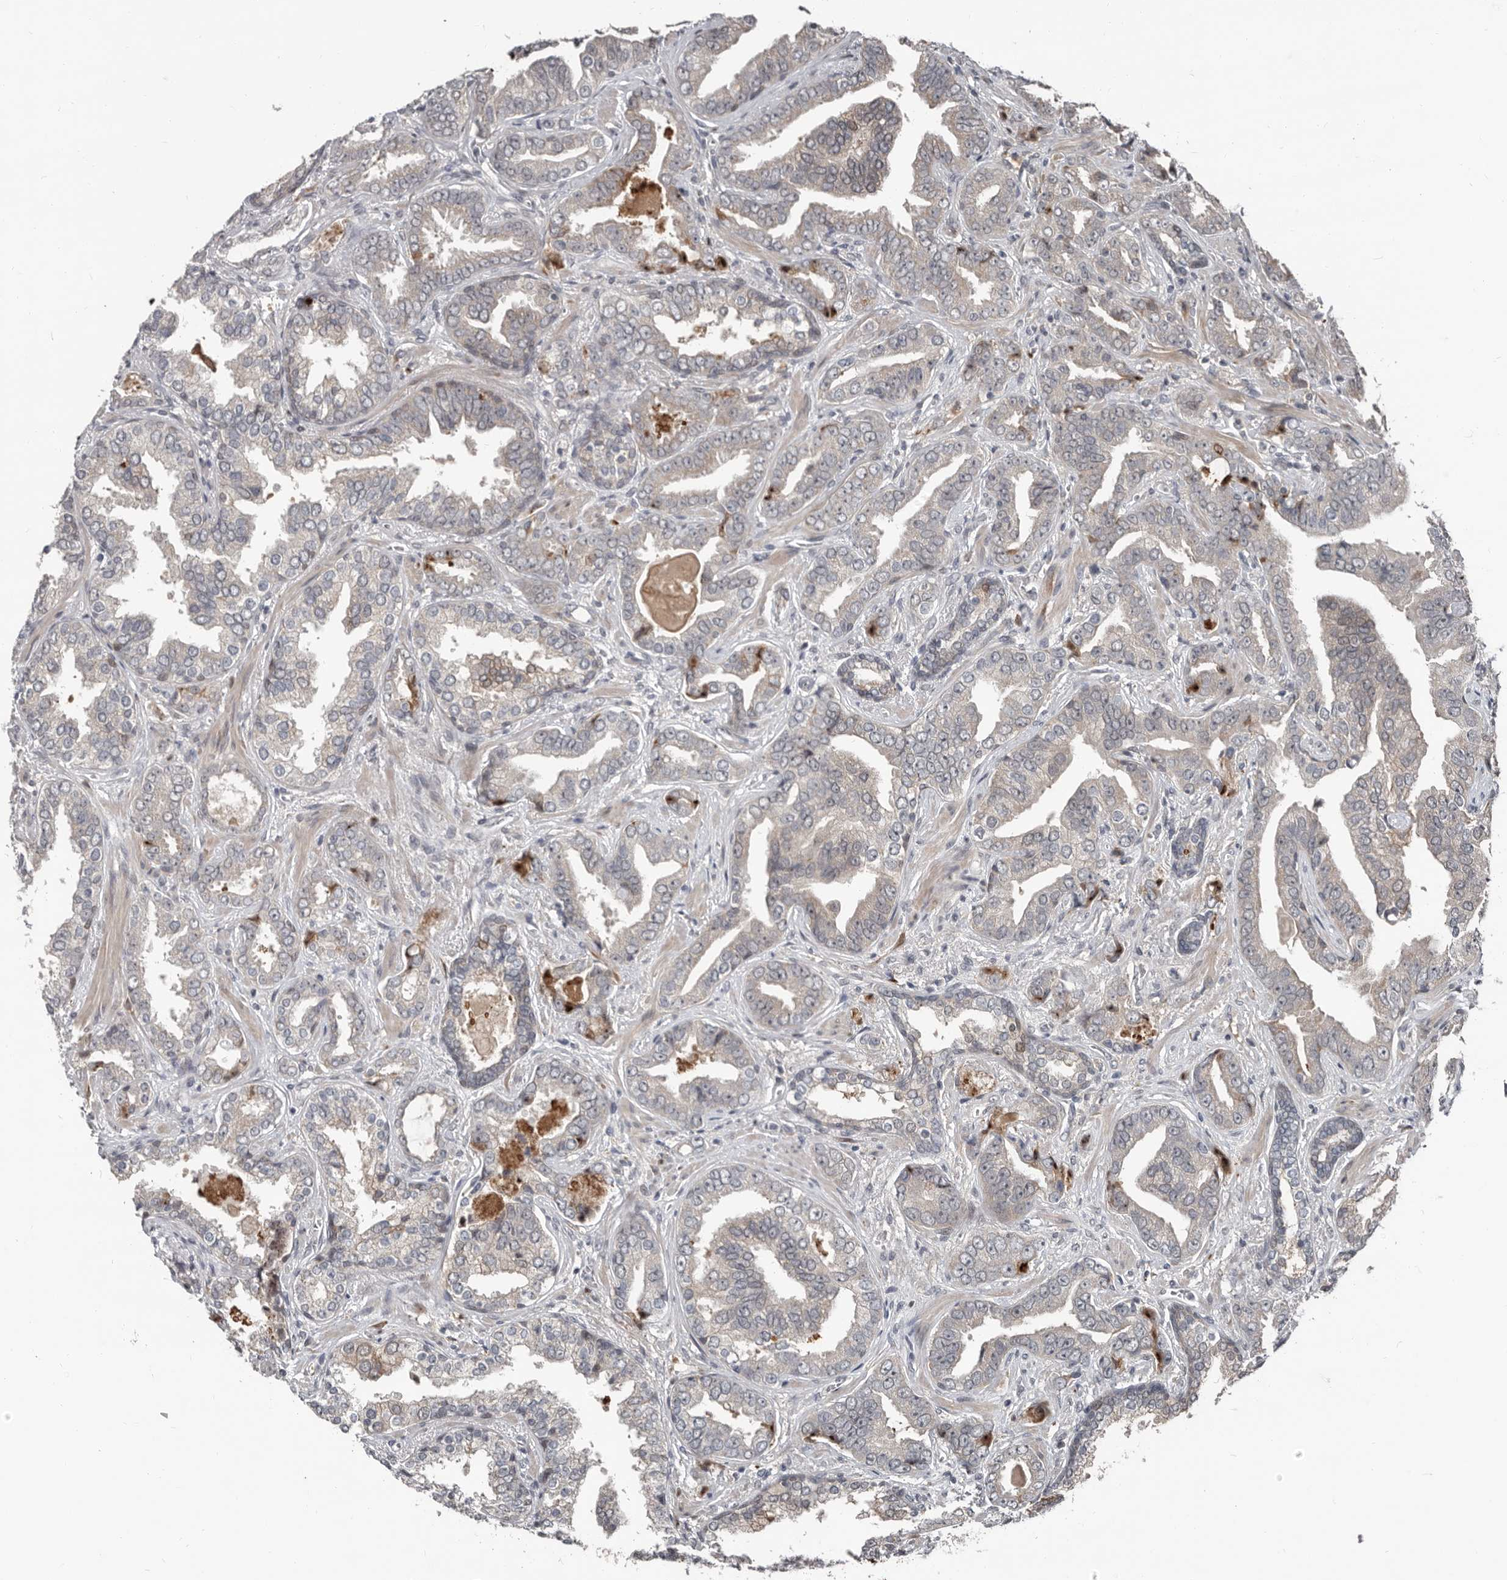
{"staining": {"intensity": "weak", "quantity": "<25%", "location": "cytoplasmic/membranous"}, "tissue": "prostate cancer", "cell_type": "Tumor cells", "image_type": "cancer", "snomed": [{"axis": "morphology", "description": "Adenocarcinoma, Low grade"}, {"axis": "topography", "description": "Prostate"}], "caption": "A micrograph of prostate cancer (low-grade adenocarcinoma) stained for a protein exhibits no brown staining in tumor cells.", "gene": "APOL6", "patient": {"sex": "male", "age": 60}}